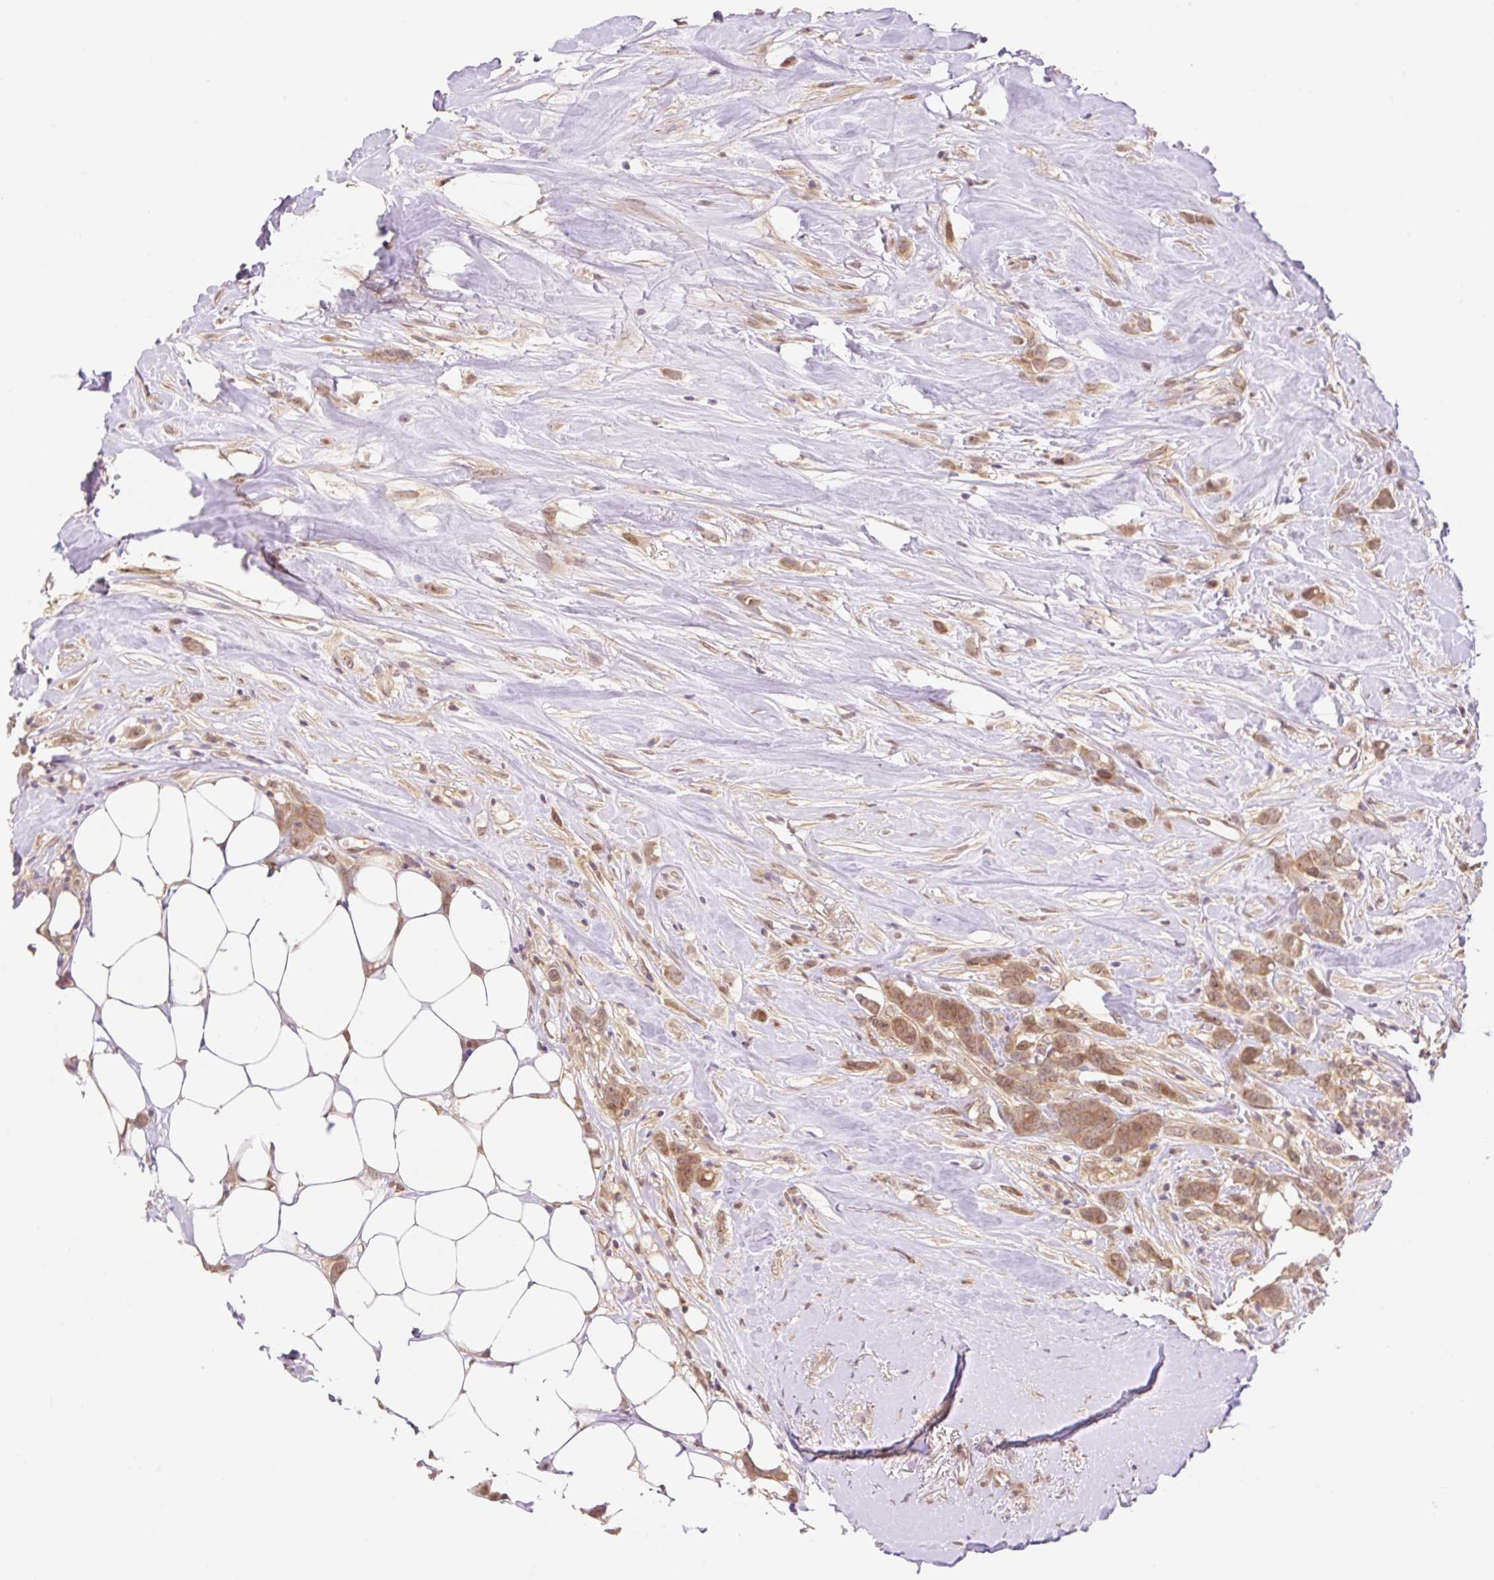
{"staining": {"intensity": "moderate", "quantity": ">75%", "location": "cytoplasmic/membranous,nuclear"}, "tissue": "breast cancer", "cell_type": "Tumor cells", "image_type": "cancer", "snomed": [{"axis": "morphology", "description": "Duct carcinoma"}, {"axis": "topography", "description": "Breast"}], "caption": "A brown stain labels moderate cytoplasmic/membranous and nuclear expression of a protein in breast cancer tumor cells.", "gene": "VPS25", "patient": {"sex": "female", "age": 80}}